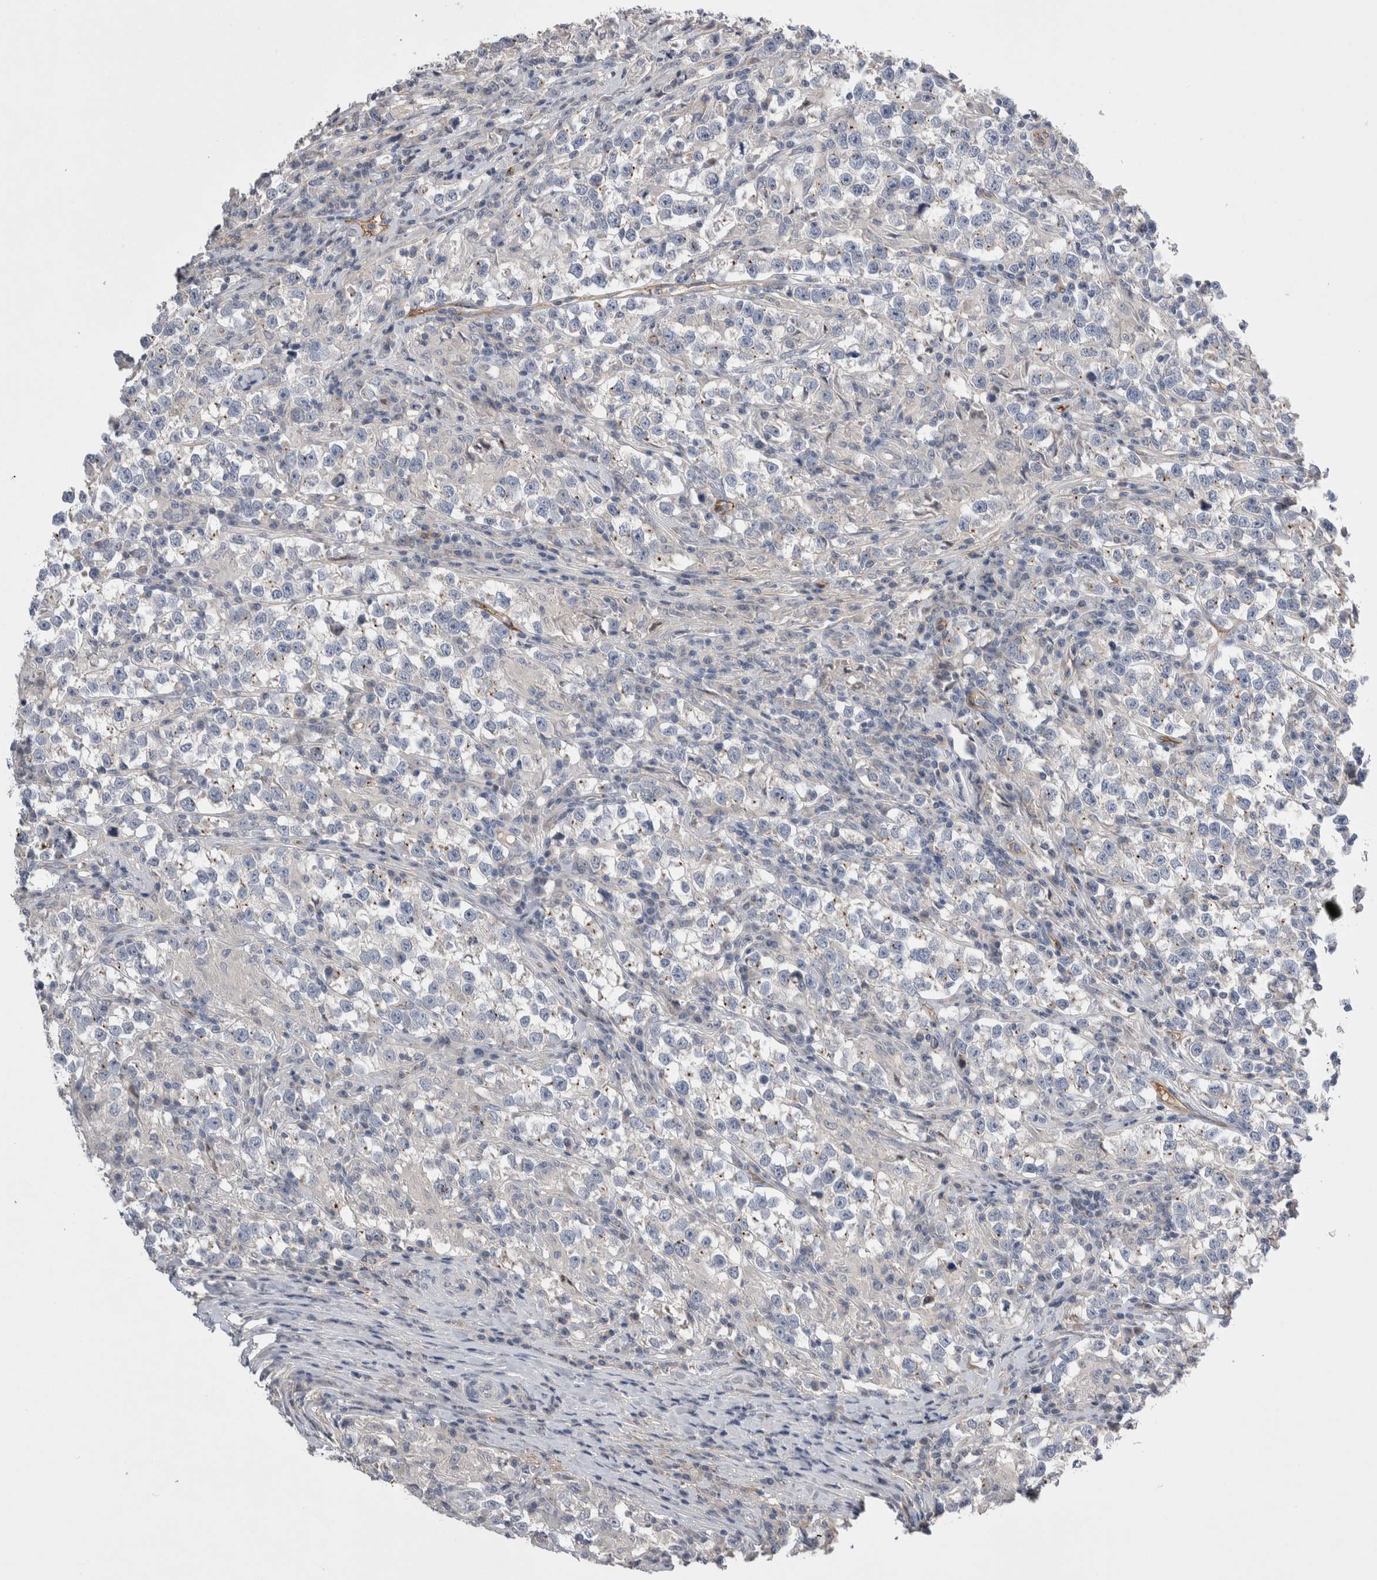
{"staining": {"intensity": "negative", "quantity": "none", "location": "none"}, "tissue": "testis cancer", "cell_type": "Tumor cells", "image_type": "cancer", "snomed": [{"axis": "morphology", "description": "Normal tissue, NOS"}, {"axis": "morphology", "description": "Seminoma, NOS"}, {"axis": "topography", "description": "Testis"}], "caption": "High power microscopy micrograph of an immunohistochemistry image of testis seminoma, revealing no significant expression in tumor cells.", "gene": "CEP131", "patient": {"sex": "male", "age": 43}}